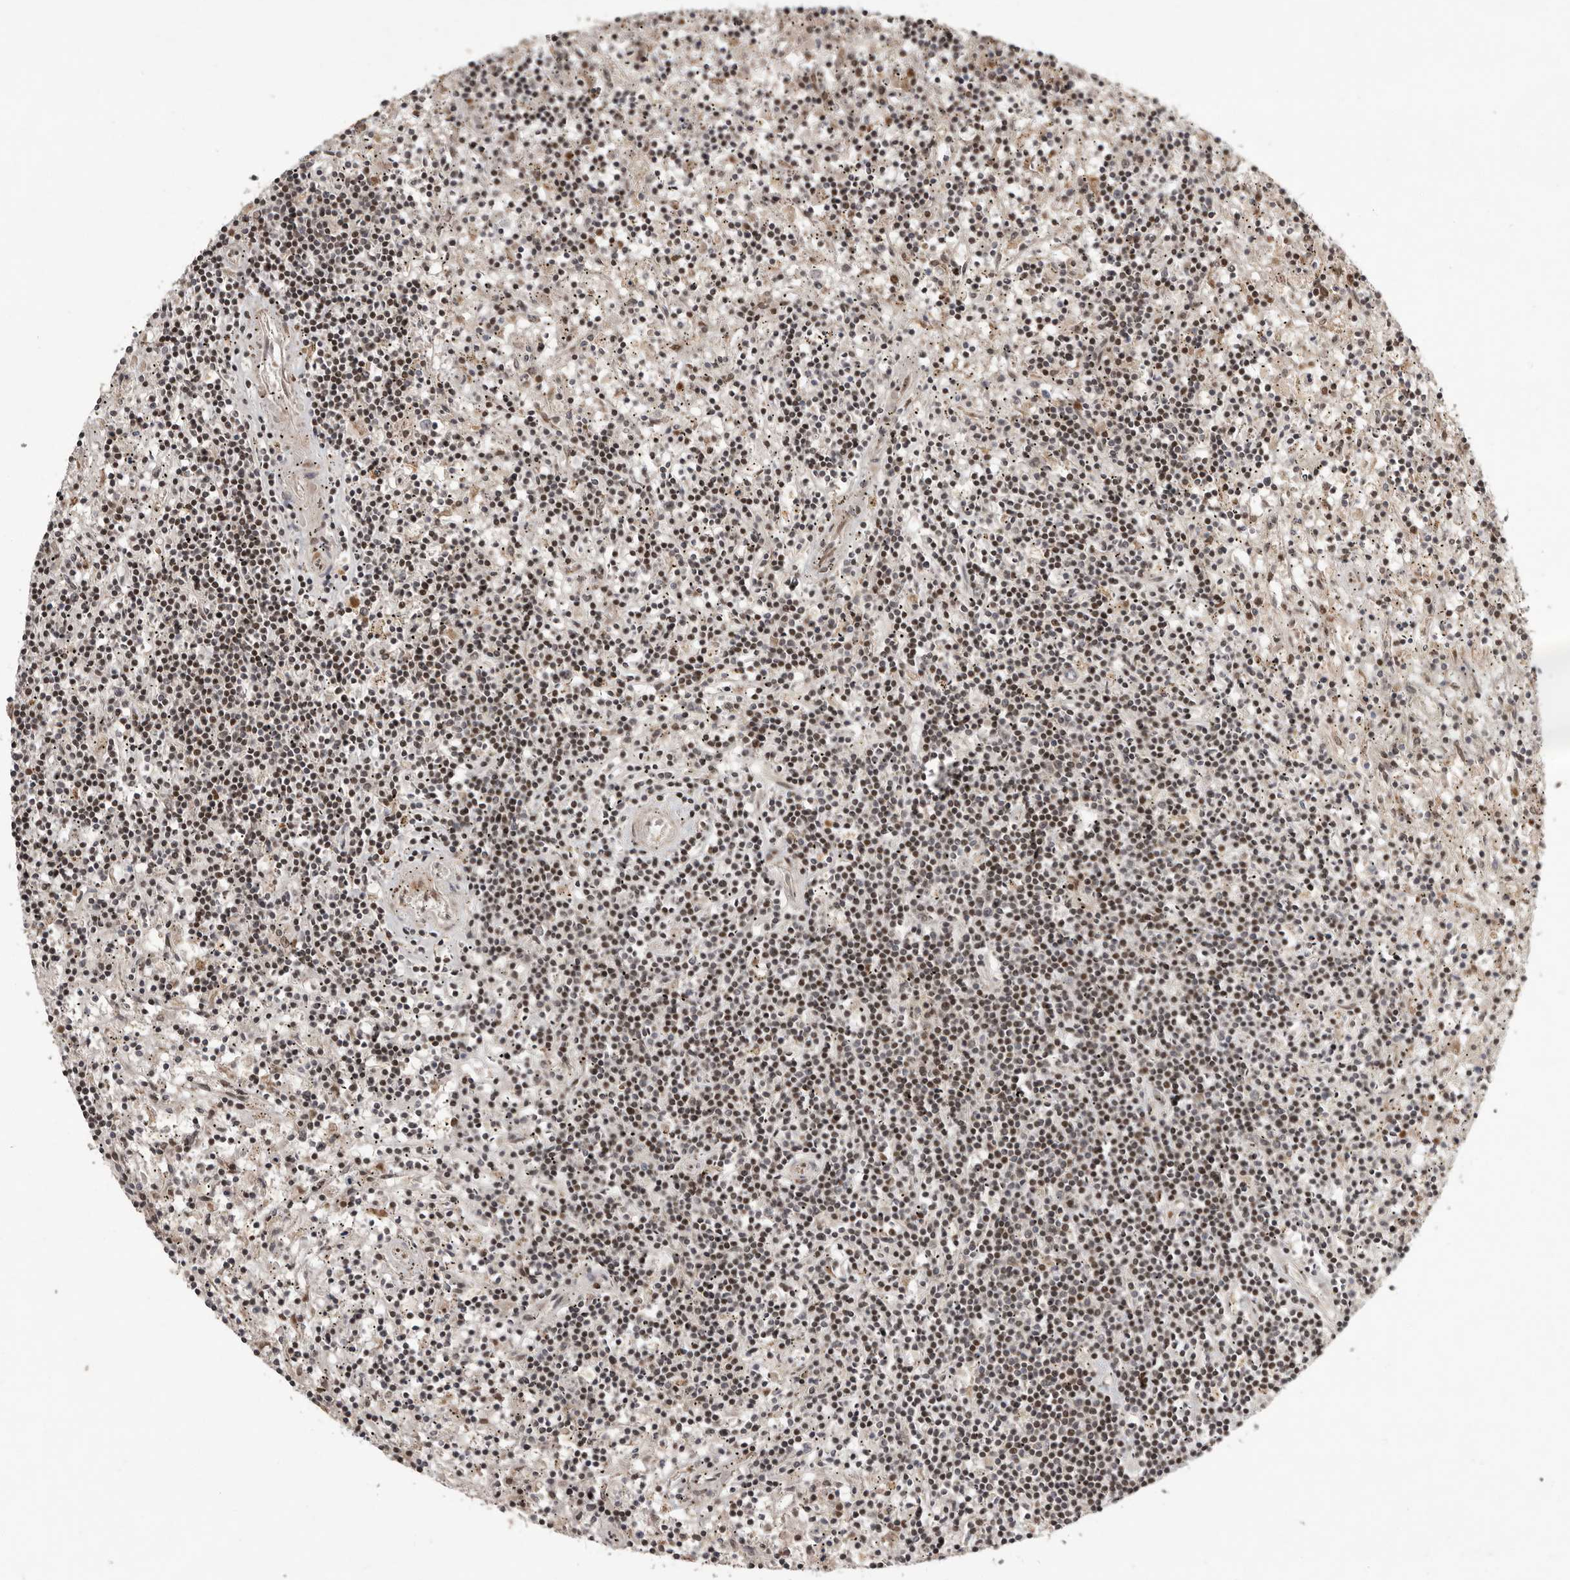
{"staining": {"intensity": "moderate", "quantity": ">75%", "location": "nuclear"}, "tissue": "lymphoma", "cell_type": "Tumor cells", "image_type": "cancer", "snomed": [{"axis": "morphology", "description": "Malignant lymphoma, non-Hodgkin's type, Low grade"}, {"axis": "topography", "description": "Spleen"}], "caption": "Lymphoma tissue demonstrates moderate nuclear staining in approximately >75% of tumor cells, visualized by immunohistochemistry.", "gene": "RABIF", "patient": {"sex": "male", "age": 76}}